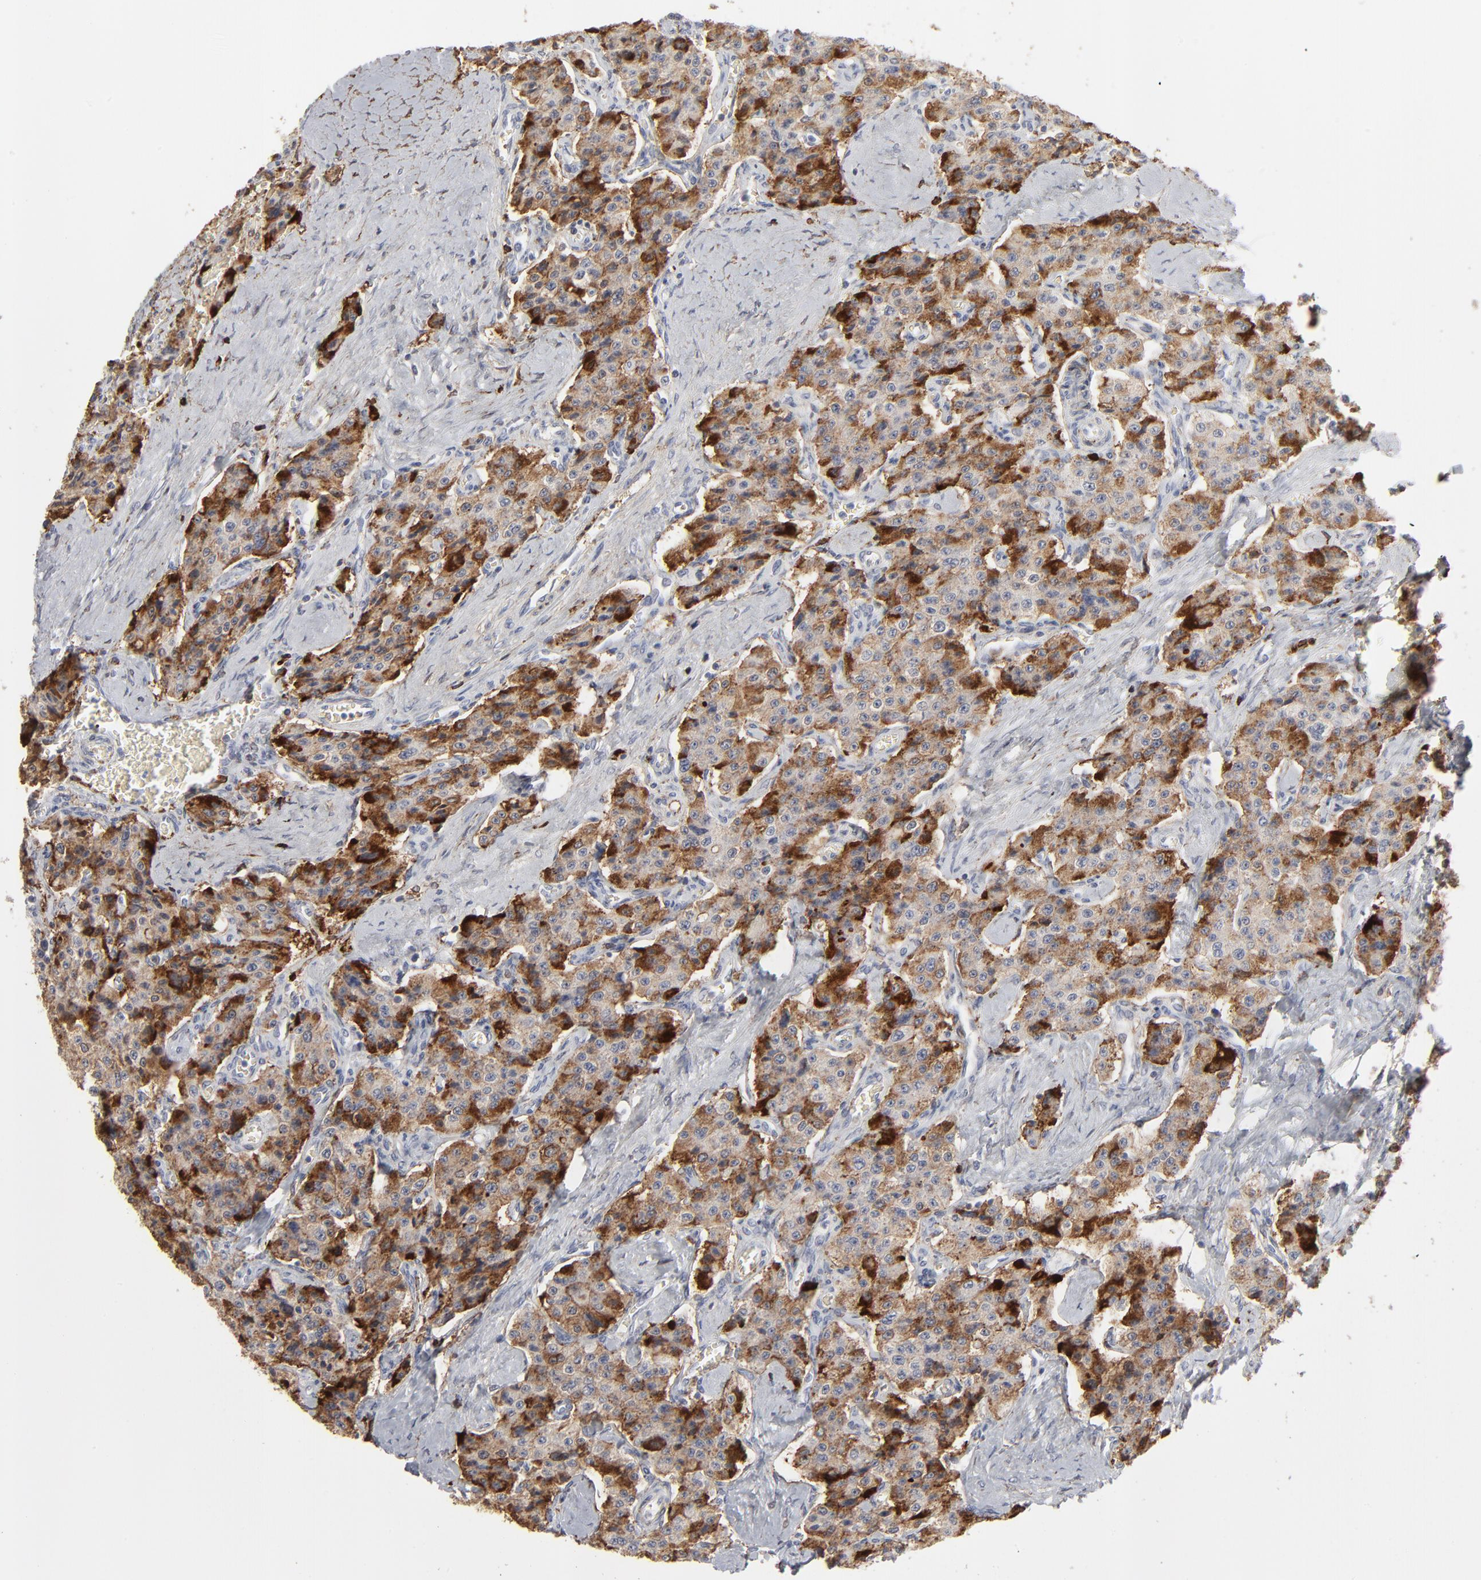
{"staining": {"intensity": "moderate", "quantity": "25%-75%", "location": "cytoplasmic/membranous"}, "tissue": "carcinoid", "cell_type": "Tumor cells", "image_type": "cancer", "snomed": [{"axis": "morphology", "description": "Carcinoid, malignant, NOS"}, {"axis": "topography", "description": "Small intestine"}], "caption": "Protein expression analysis of human carcinoid reveals moderate cytoplasmic/membranous positivity in about 25%-75% of tumor cells.", "gene": "ANXA5", "patient": {"sex": "male", "age": 52}}